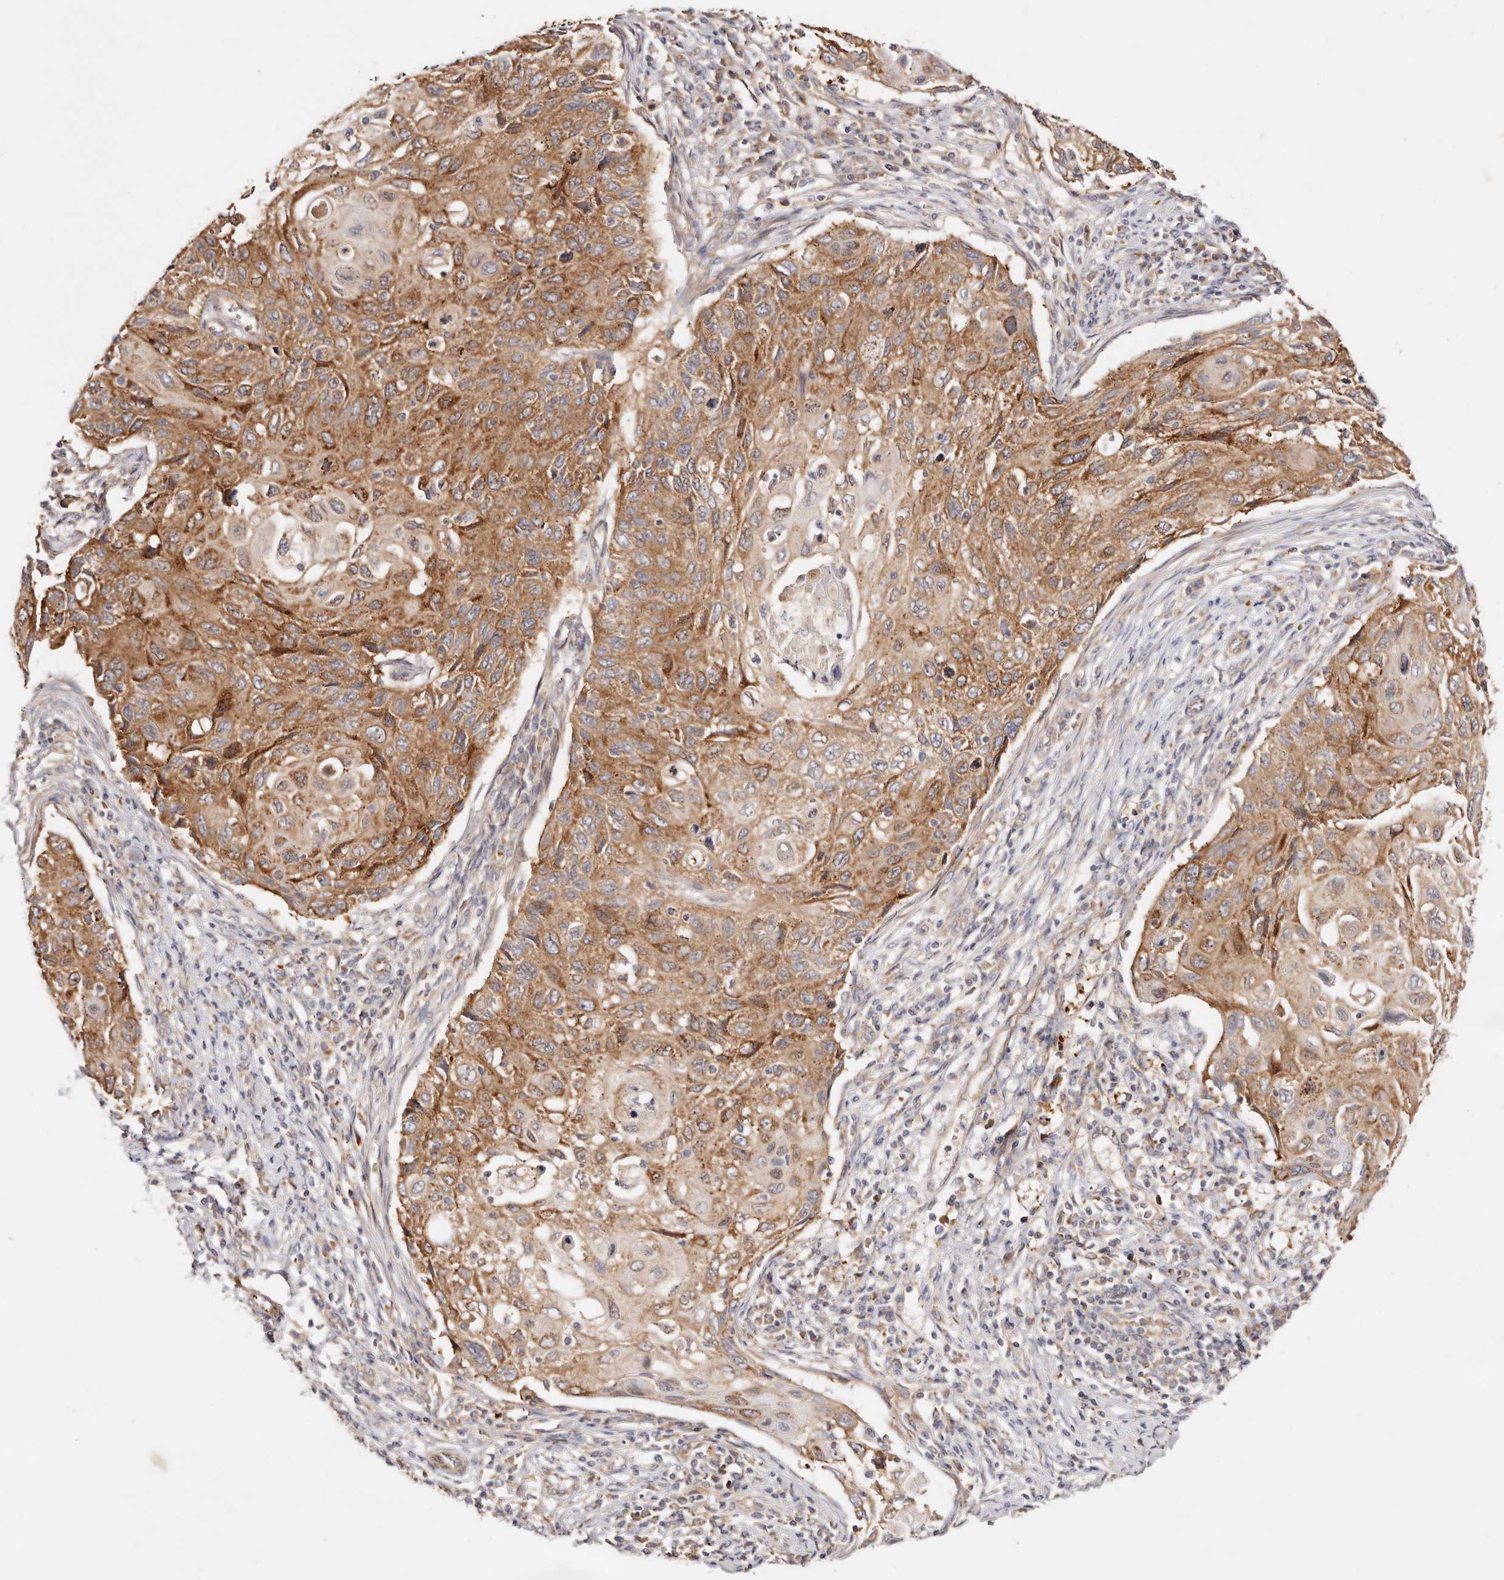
{"staining": {"intensity": "moderate", "quantity": ">75%", "location": "cytoplasmic/membranous"}, "tissue": "cervical cancer", "cell_type": "Tumor cells", "image_type": "cancer", "snomed": [{"axis": "morphology", "description": "Squamous cell carcinoma, NOS"}, {"axis": "topography", "description": "Cervix"}], "caption": "Protein staining of cervical cancer (squamous cell carcinoma) tissue exhibits moderate cytoplasmic/membranous staining in about >75% of tumor cells.", "gene": "GNA13", "patient": {"sex": "female", "age": 70}}